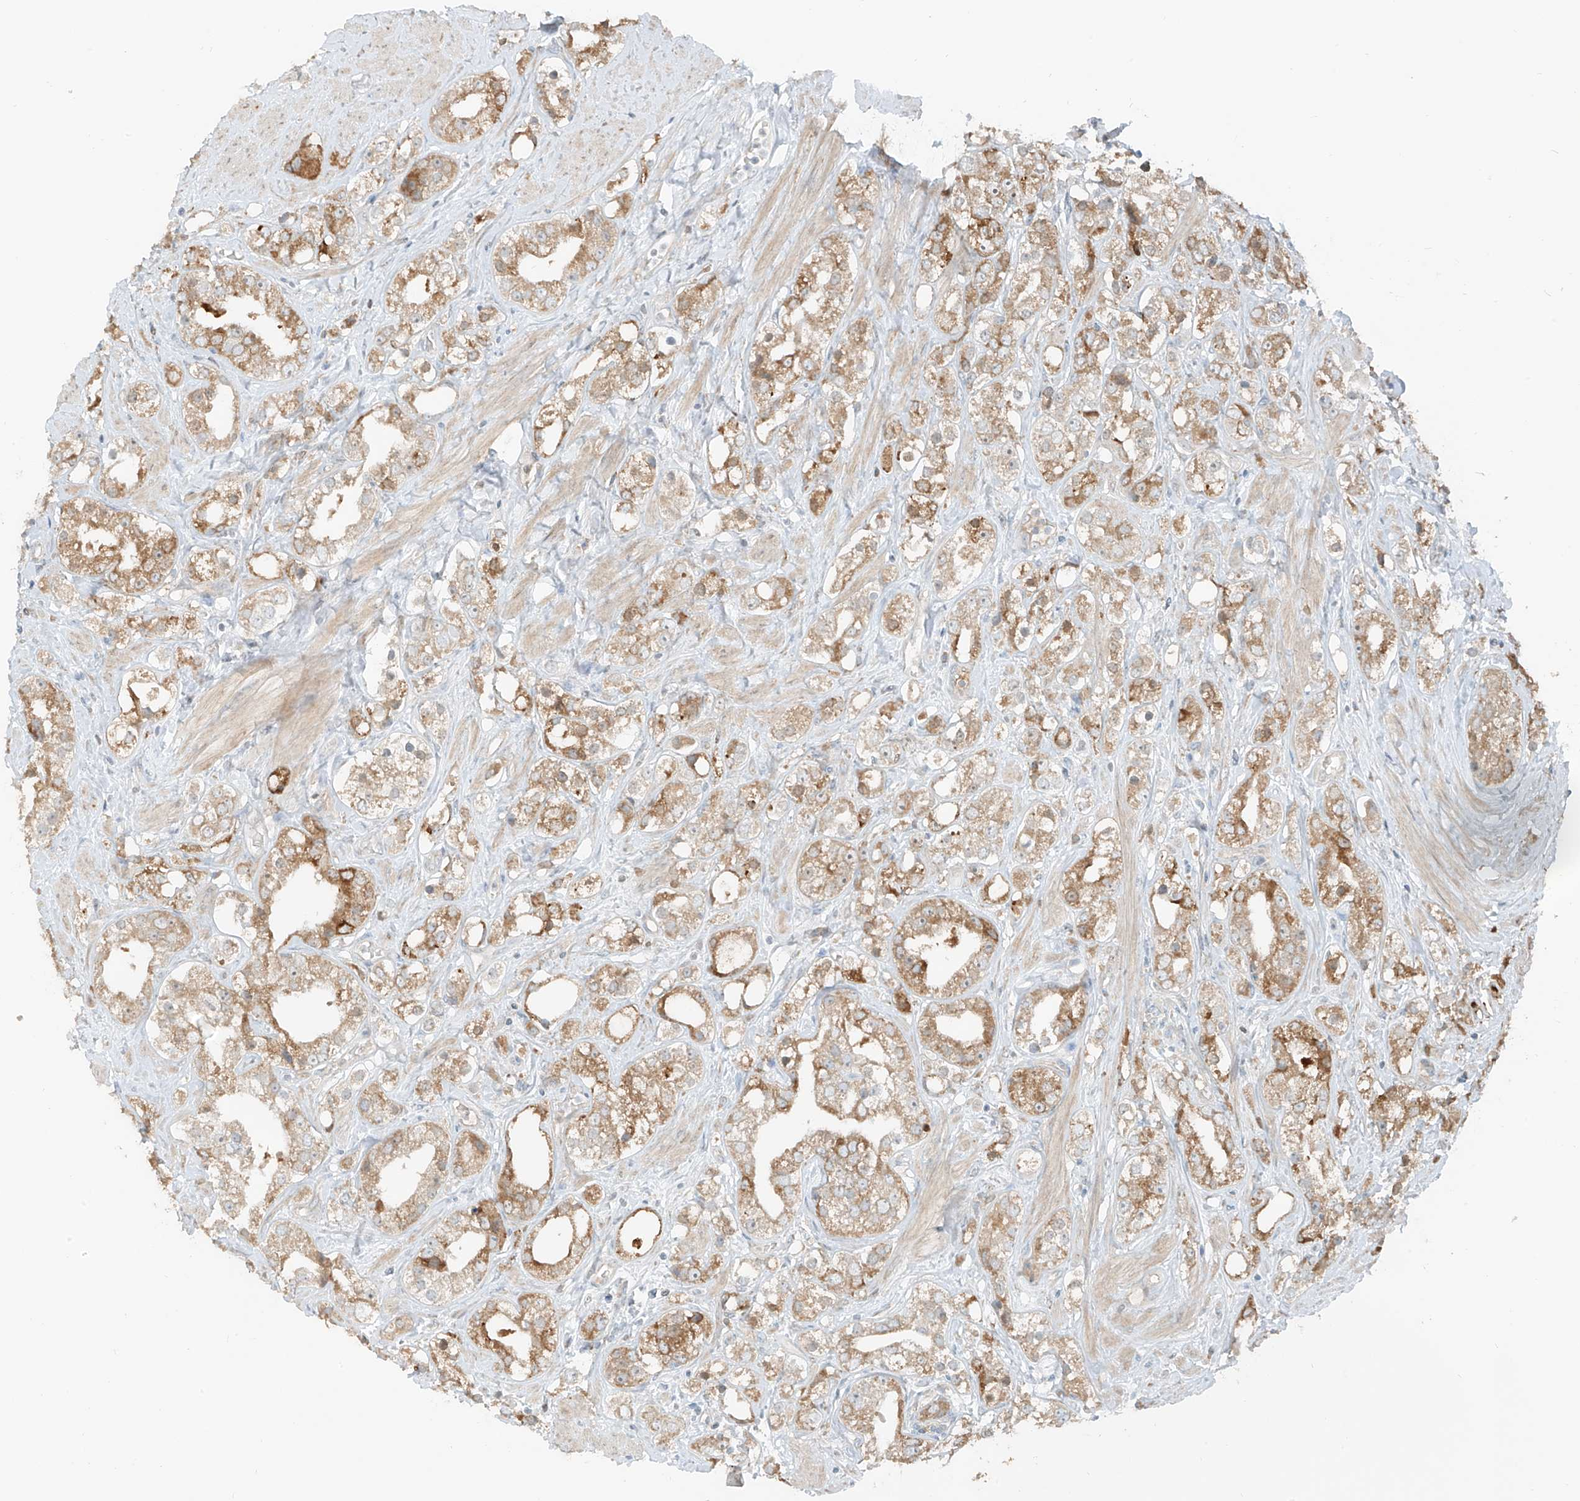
{"staining": {"intensity": "weak", "quantity": ">75%", "location": "cytoplasmic/membranous"}, "tissue": "prostate cancer", "cell_type": "Tumor cells", "image_type": "cancer", "snomed": [{"axis": "morphology", "description": "Adenocarcinoma, NOS"}, {"axis": "topography", "description": "Prostate"}], "caption": "The histopathology image reveals staining of adenocarcinoma (prostate), revealing weak cytoplasmic/membranous protein staining (brown color) within tumor cells.", "gene": "FSTL1", "patient": {"sex": "male", "age": 79}}